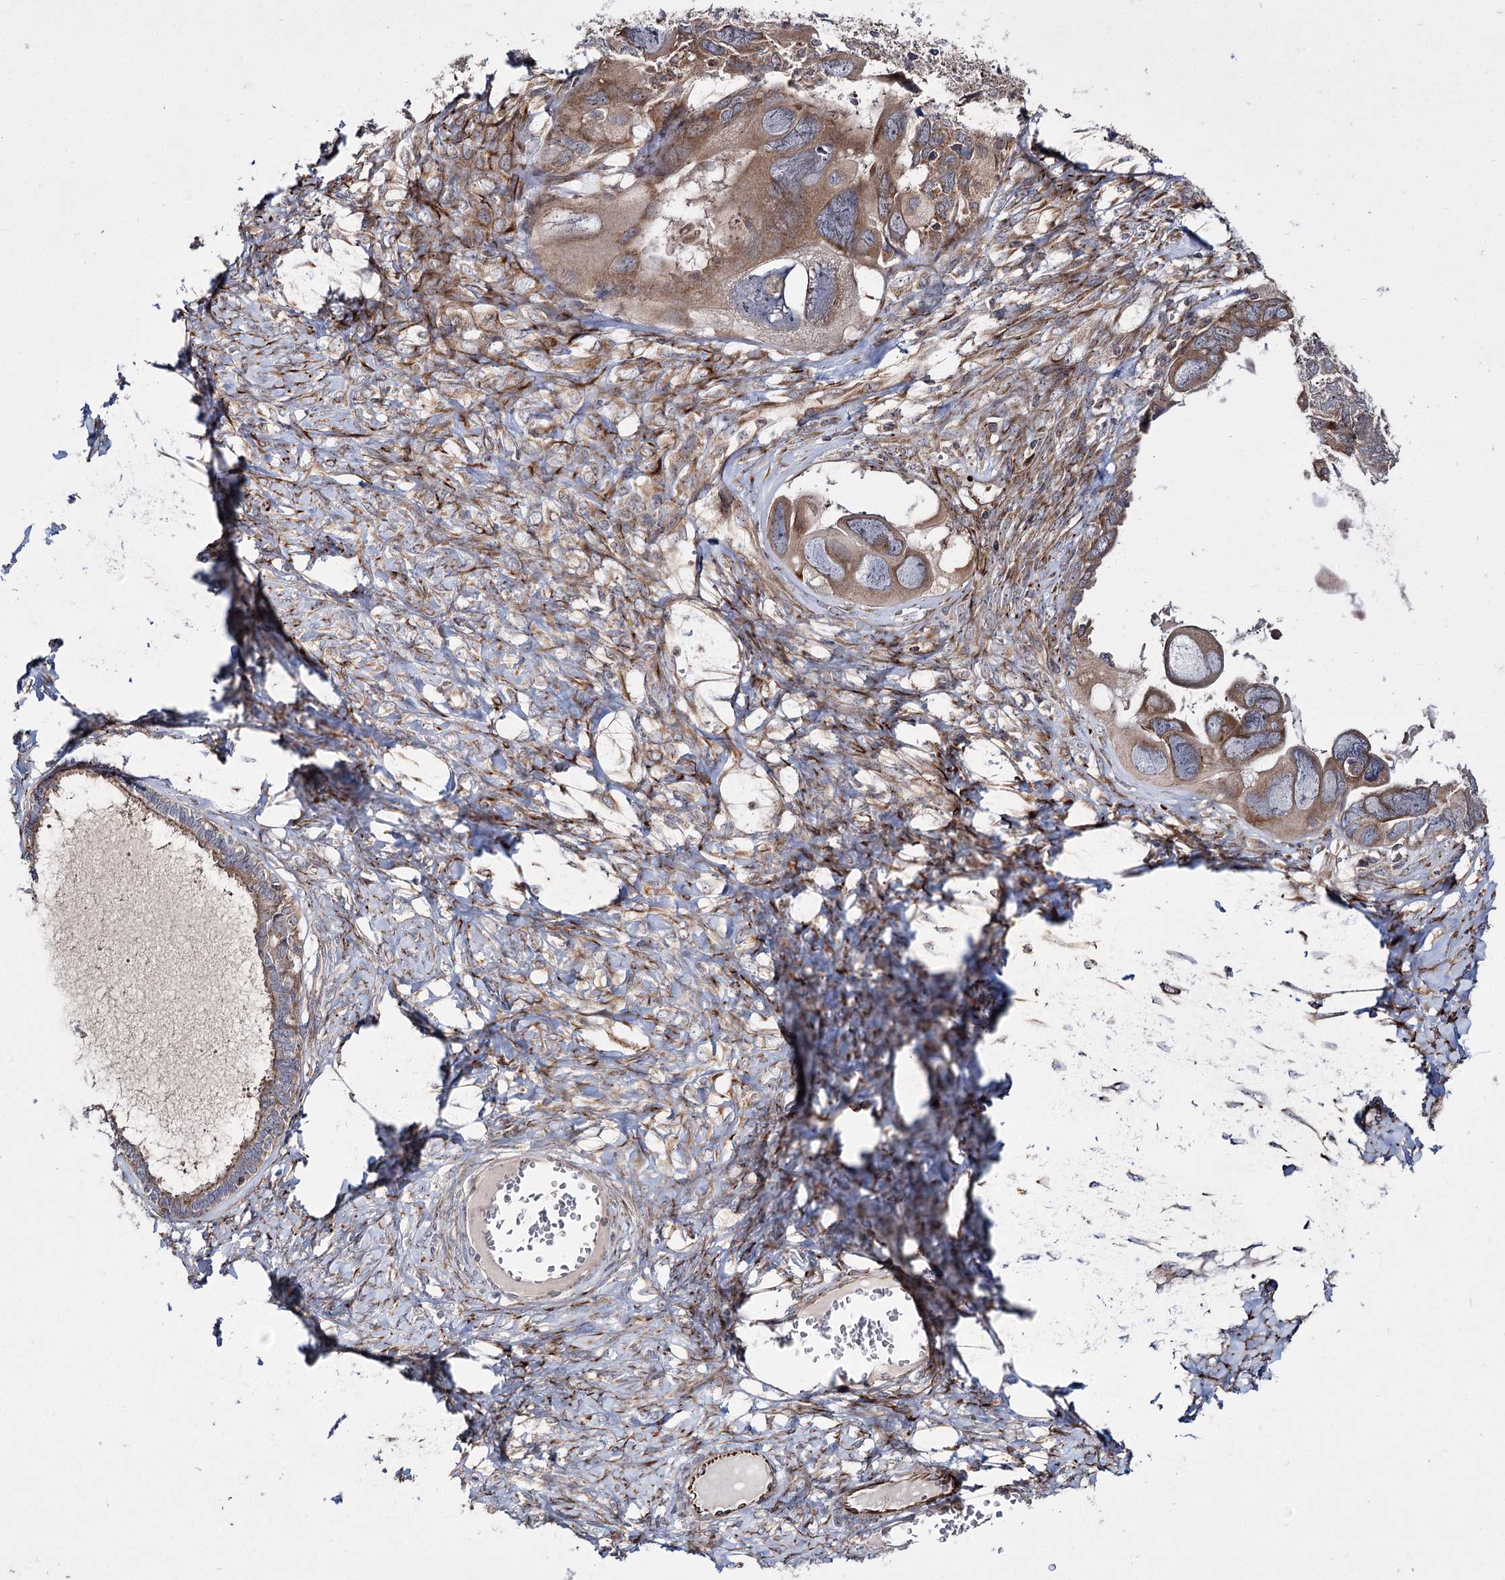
{"staining": {"intensity": "weak", "quantity": ">75%", "location": "cytoplasmic/membranous"}, "tissue": "ovarian cancer", "cell_type": "Tumor cells", "image_type": "cancer", "snomed": [{"axis": "morphology", "description": "Cystadenocarcinoma, serous, NOS"}, {"axis": "topography", "description": "Ovary"}], "caption": "Ovarian cancer (serous cystadenocarcinoma) tissue shows weak cytoplasmic/membranous expression in about >75% of tumor cells", "gene": "HECTD2", "patient": {"sex": "female", "age": 79}}